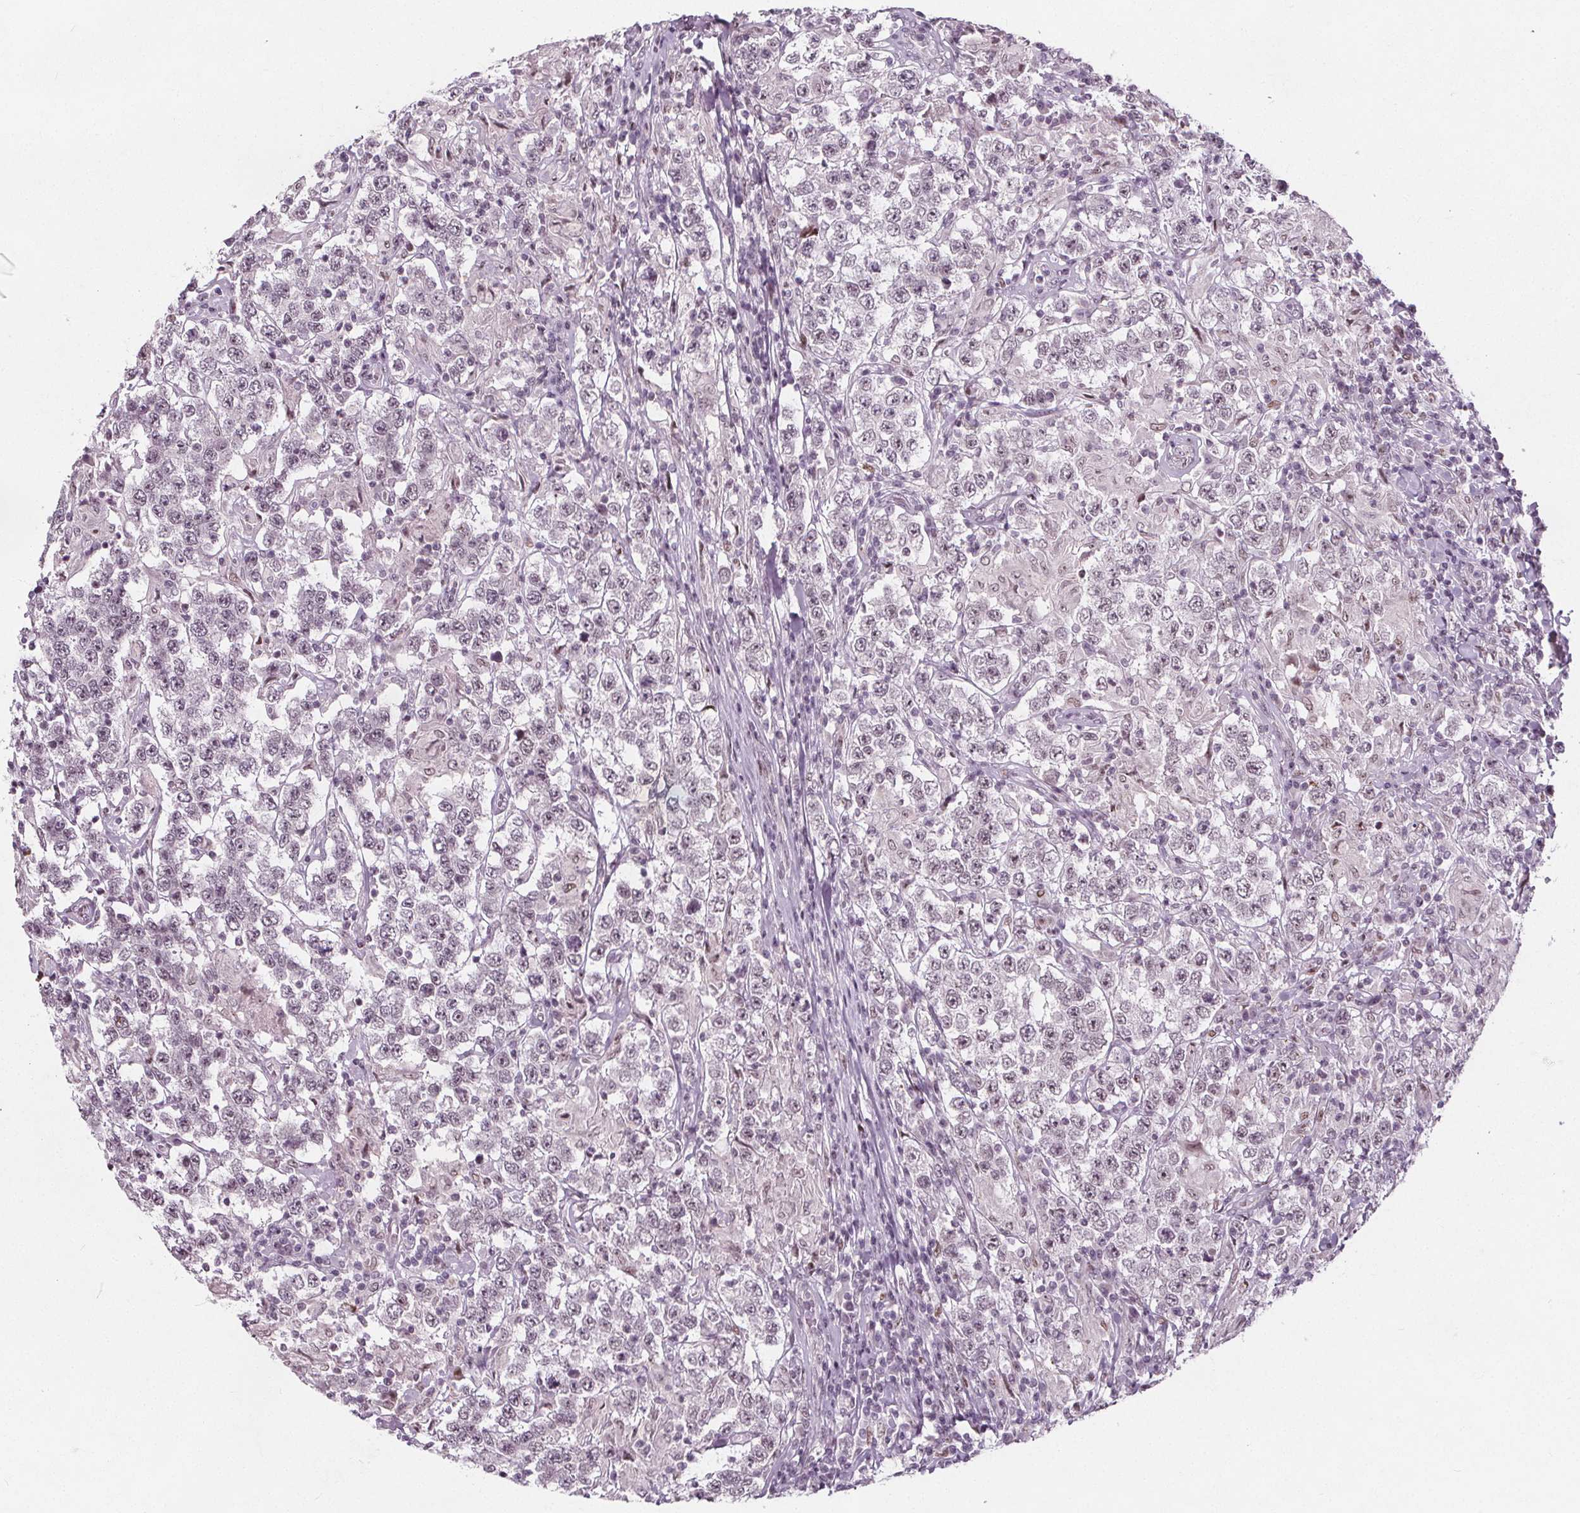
{"staining": {"intensity": "weak", "quantity": "25%-75%", "location": "nuclear"}, "tissue": "testis cancer", "cell_type": "Tumor cells", "image_type": "cancer", "snomed": [{"axis": "morphology", "description": "Seminoma, NOS"}, {"axis": "morphology", "description": "Carcinoma, Embryonal, NOS"}, {"axis": "topography", "description": "Testis"}], "caption": "An immunohistochemistry image of tumor tissue is shown. Protein staining in brown shows weak nuclear positivity in embryonal carcinoma (testis) within tumor cells.", "gene": "TAF6L", "patient": {"sex": "male", "age": 41}}